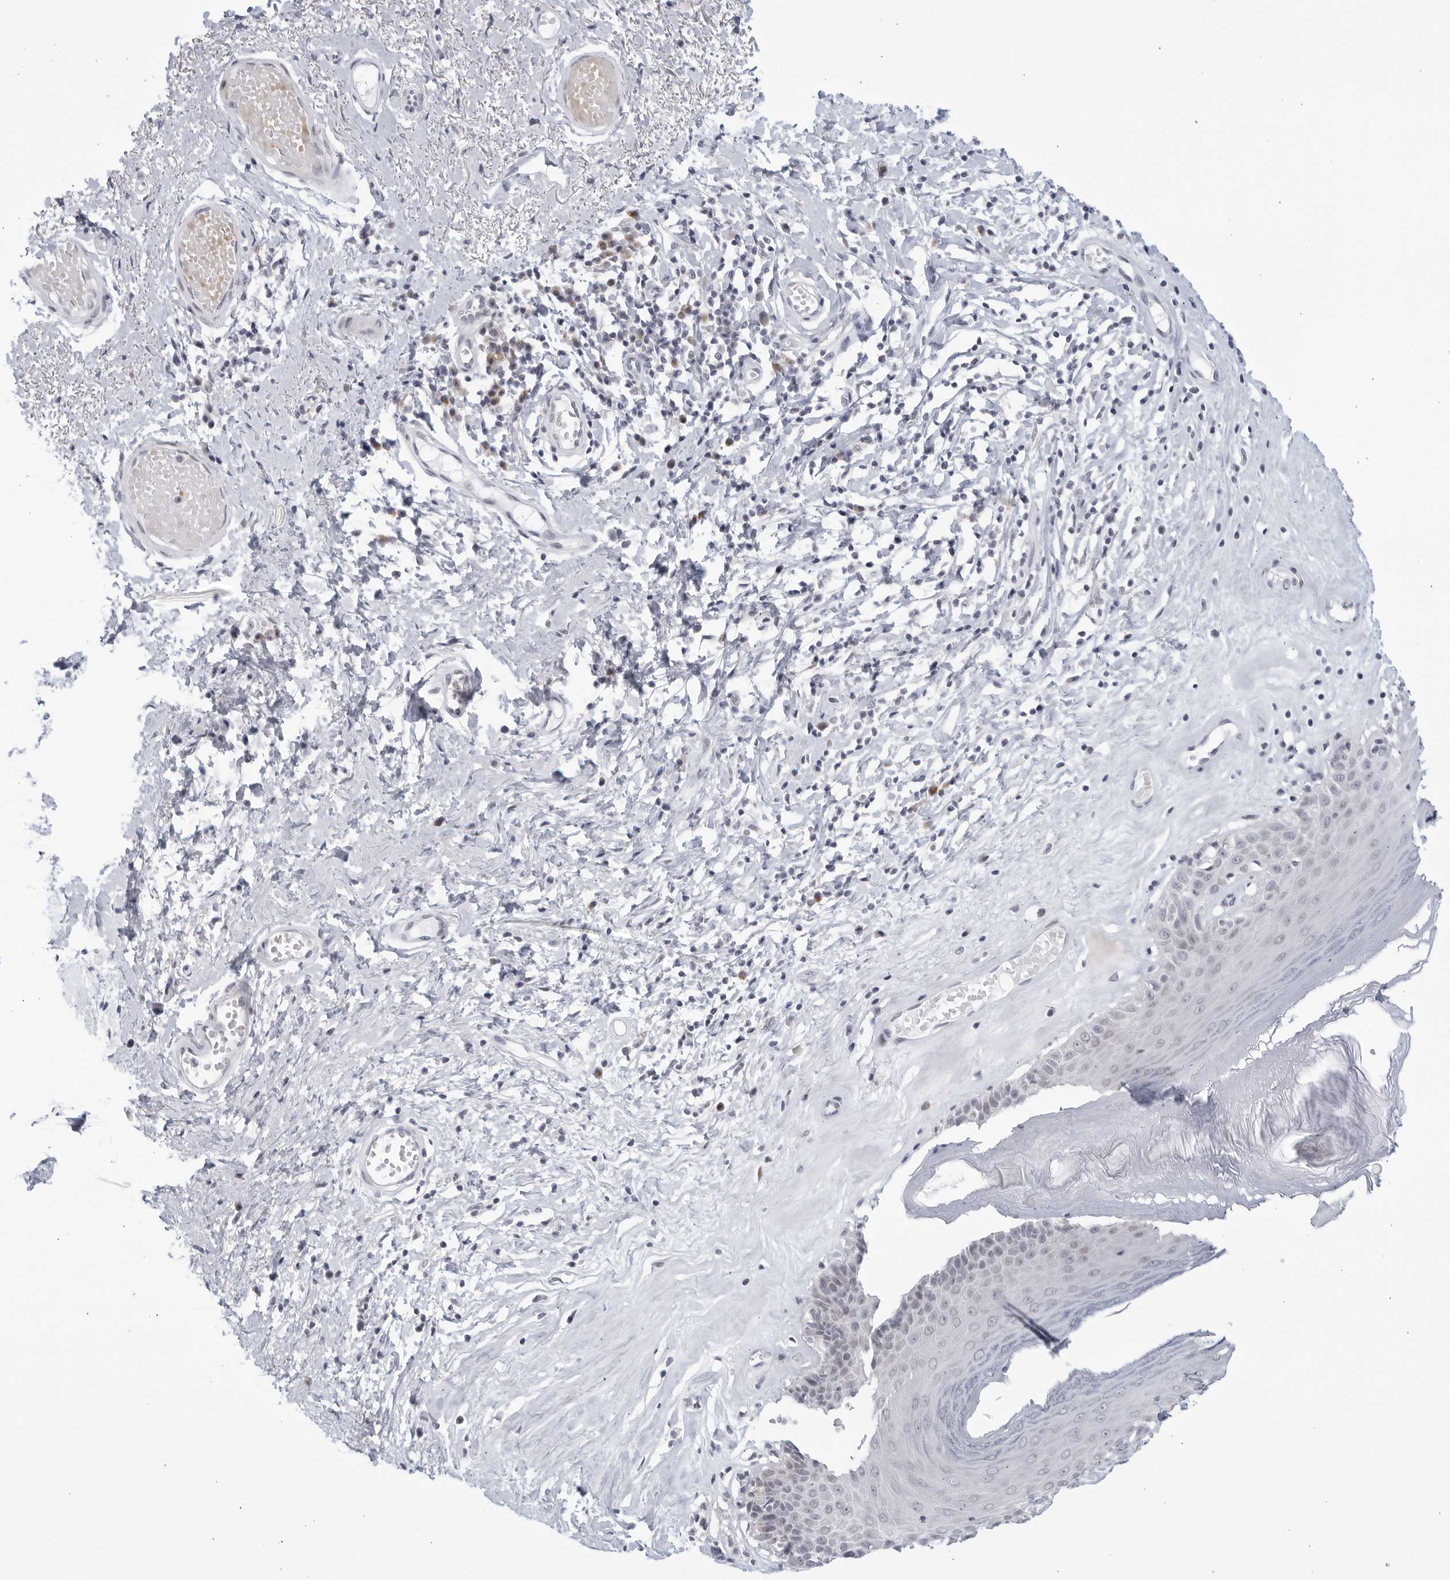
{"staining": {"intensity": "weak", "quantity": "<25%", "location": "cytoplasmic/membranous"}, "tissue": "skin", "cell_type": "Epidermal cells", "image_type": "normal", "snomed": [{"axis": "morphology", "description": "Normal tissue, NOS"}, {"axis": "morphology", "description": "Inflammation, NOS"}, {"axis": "topography", "description": "Vulva"}], "caption": "A photomicrograph of human skin is negative for staining in epidermal cells. (DAB (3,3'-diaminobenzidine) IHC visualized using brightfield microscopy, high magnification).", "gene": "WDTC1", "patient": {"sex": "female", "age": 84}}